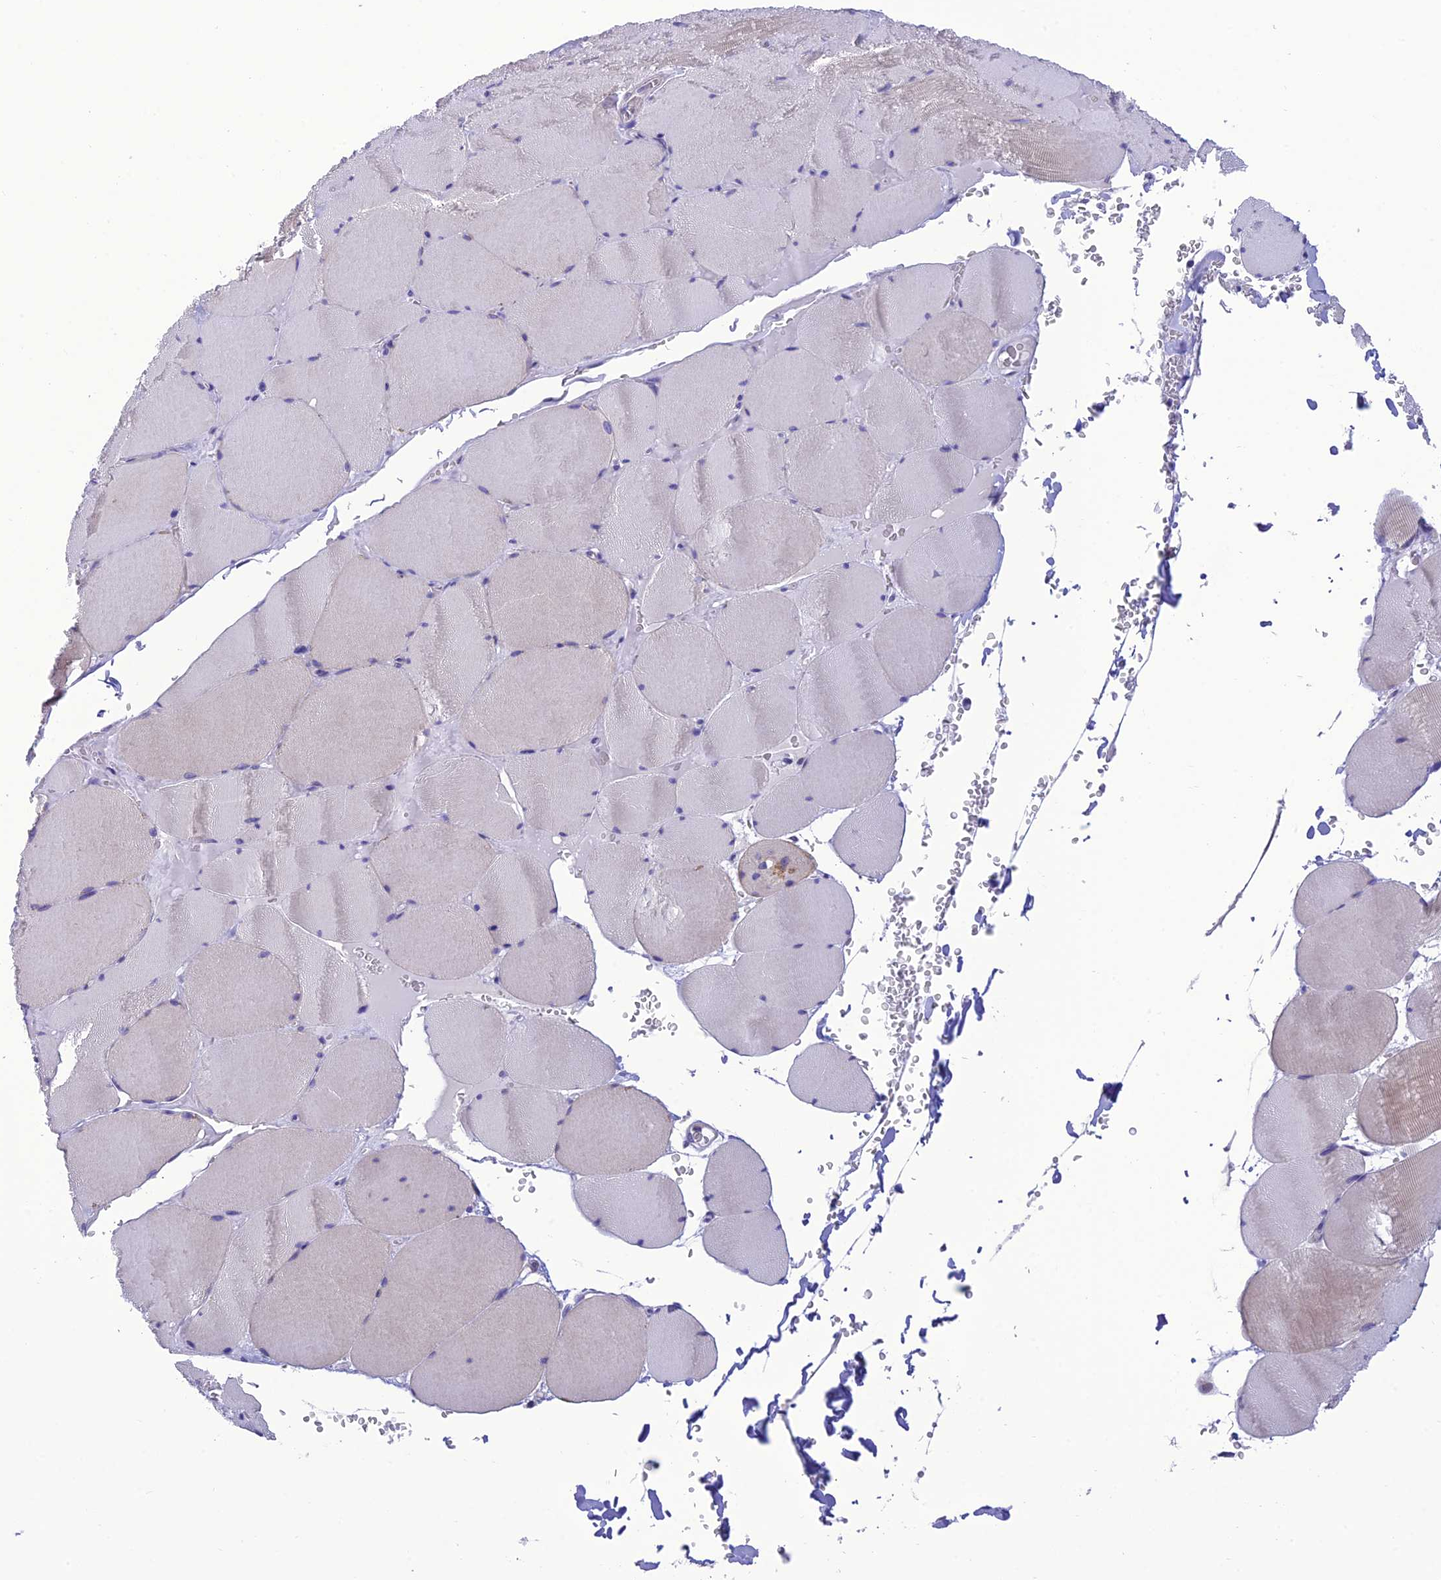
{"staining": {"intensity": "negative", "quantity": "none", "location": "none"}, "tissue": "skeletal muscle", "cell_type": "Myocytes", "image_type": "normal", "snomed": [{"axis": "morphology", "description": "Normal tissue, NOS"}, {"axis": "topography", "description": "Skeletal muscle"}, {"axis": "topography", "description": "Head-Neck"}], "caption": "The immunohistochemistry (IHC) histopathology image has no significant expression in myocytes of skeletal muscle. The staining was performed using DAB to visualize the protein expression in brown, while the nuclei were stained in blue with hematoxylin (Magnification: 20x).", "gene": "C17orf67", "patient": {"sex": "male", "age": 66}}